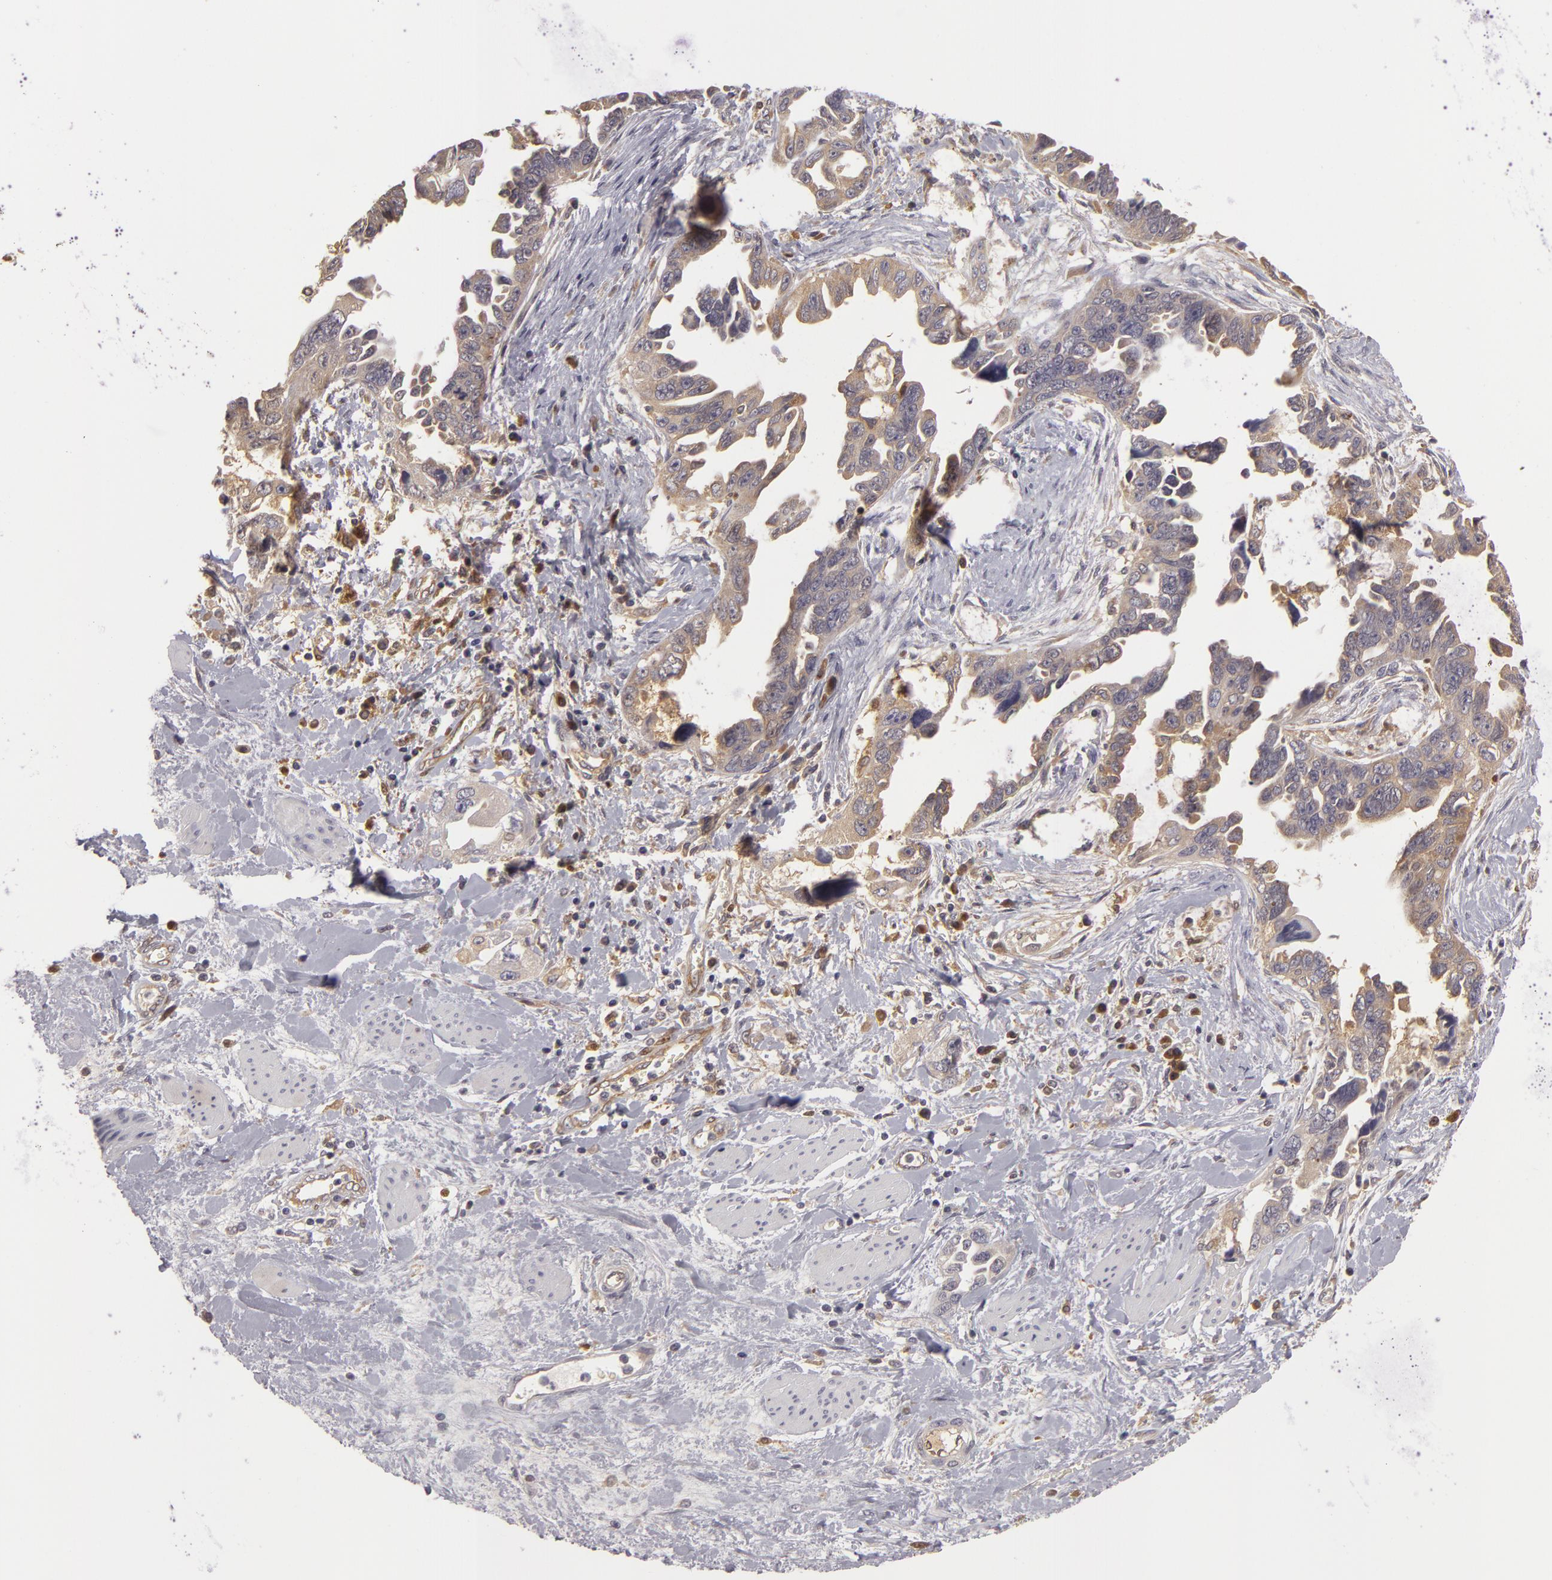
{"staining": {"intensity": "weak", "quantity": "25%-75%", "location": "cytoplasmic/membranous"}, "tissue": "ovarian cancer", "cell_type": "Tumor cells", "image_type": "cancer", "snomed": [{"axis": "morphology", "description": "Cystadenocarcinoma, serous, NOS"}, {"axis": "topography", "description": "Ovary"}], "caption": "Human ovarian cancer stained with a brown dye demonstrates weak cytoplasmic/membranous positive expression in approximately 25%-75% of tumor cells.", "gene": "ZNF229", "patient": {"sex": "female", "age": 63}}